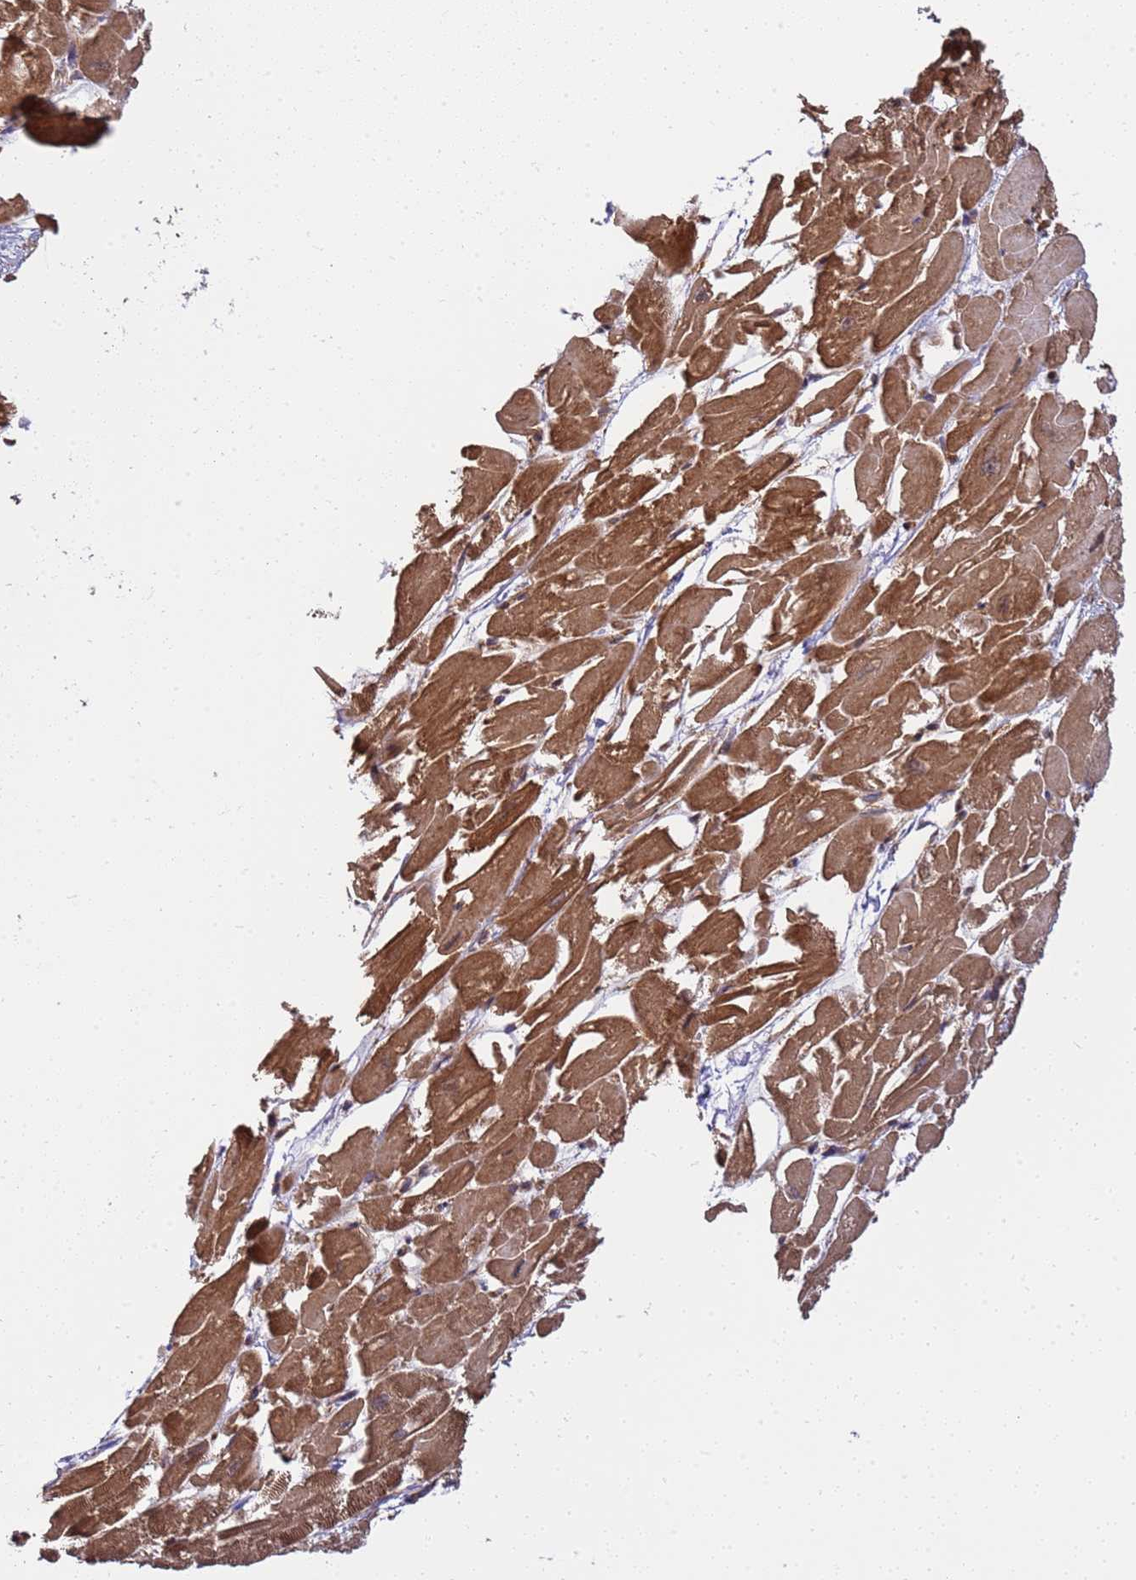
{"staining": {"intensity": "strong", "quantity": ">75%", "location": "cytoplasmic/membranous"}, "tissue": "heart muscle", "cell_type": "Cardiomyocytes", "image_type": "normal", "snomed": [{"axis": "morphology", "description": "Normal tissue, NOS"}, {"axis": "topography", "description": "Heart"}], "caption": "A photomicrograph showing strong cytoplasmic/membranous positivity in approximately >75% of cardiomyocytes in benign heart muscle, as visualized by brown immunohistochemical staining.", "gene": "SMCO3", "patient": {"sex": "male", "age": 54}}